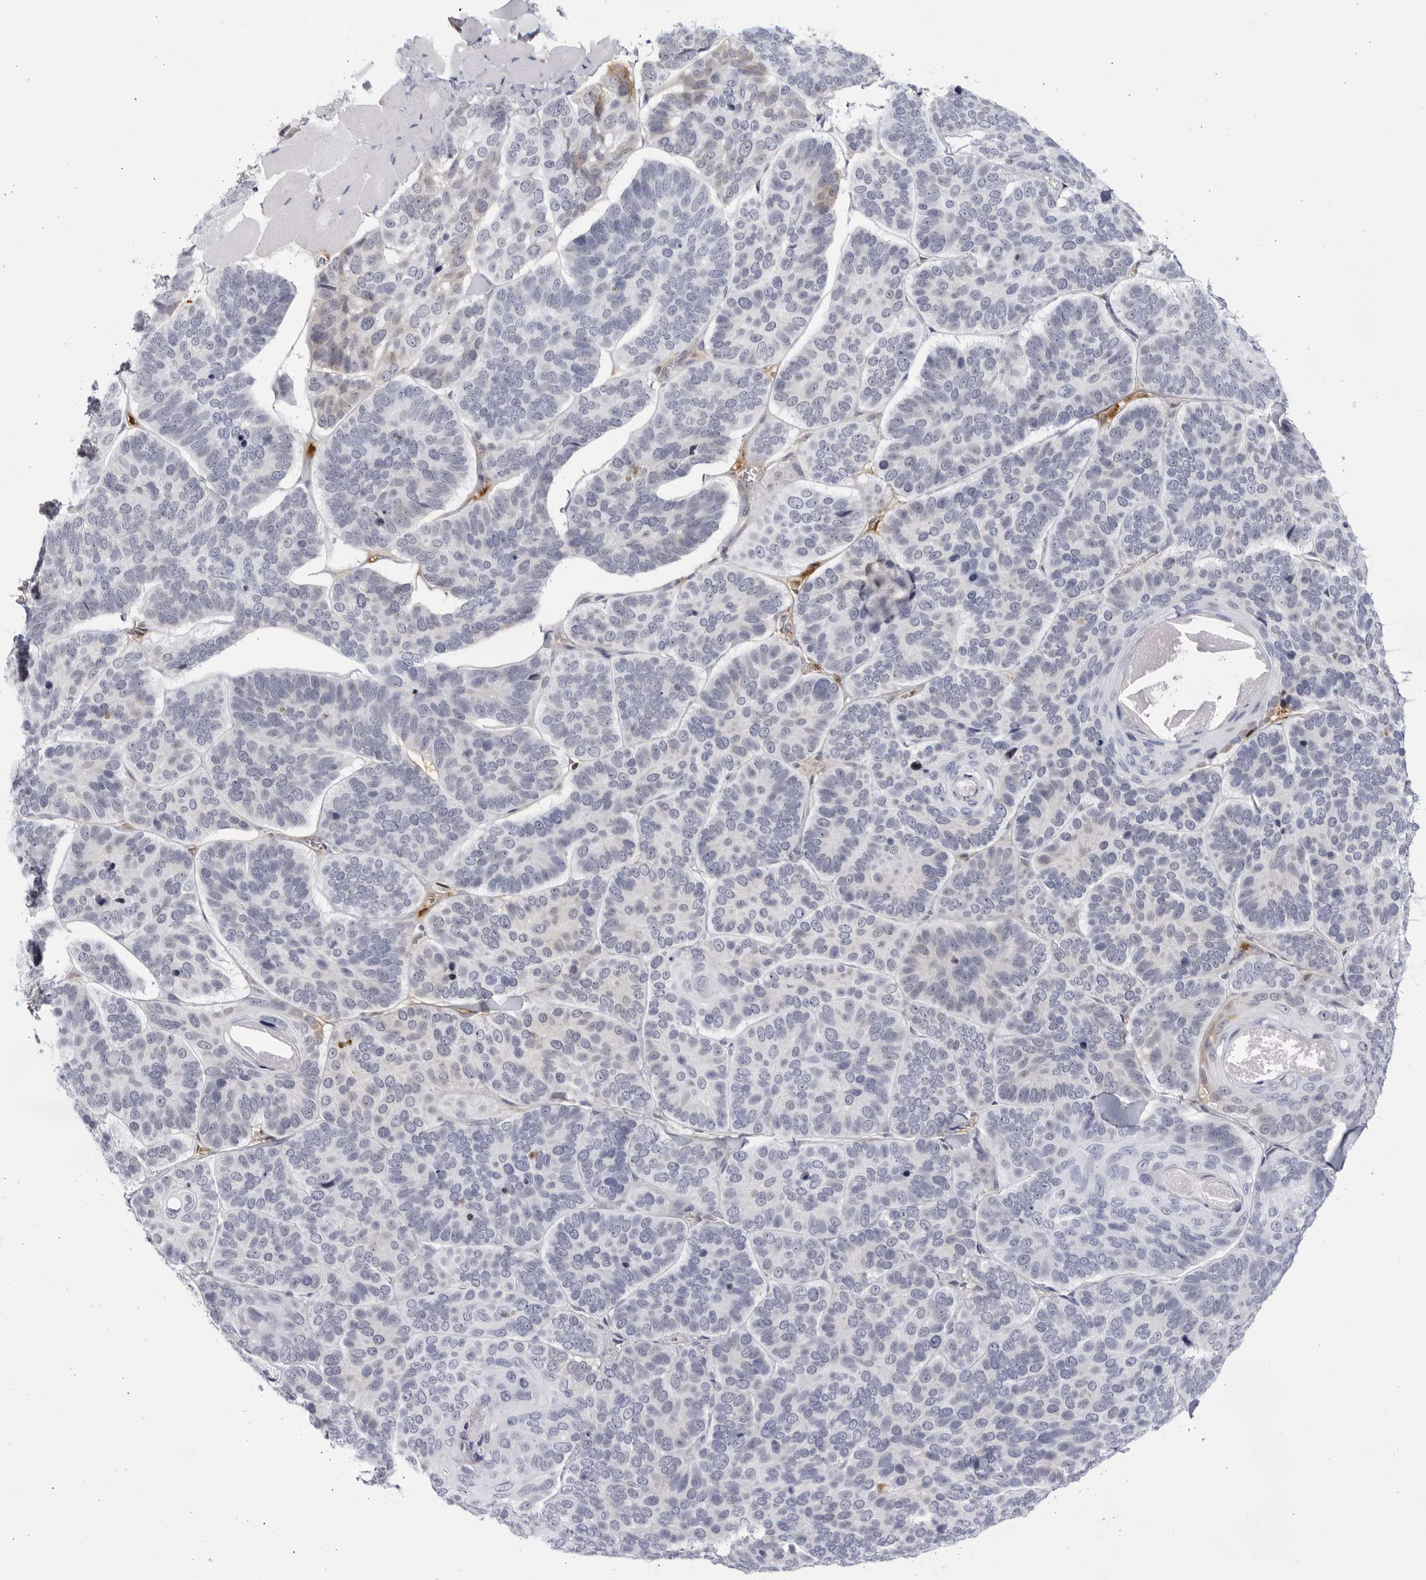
{"staining": {"intensity": "negative", "quantity": "none", "location": "none"}, "tissue": "skin cancer", "cell_type": "Tumor cells", "image_type": "cancer", "snomed": [{"axis": "morphology", "description": "Basal cell carcinoma"}, {"axis": "topography", "description": "Skin"}], "caption": "Basal cell carcinoma (skin) was stained to show a protein in brown. There is no significant staining in tumor cells.", "gene": "CNBD1", "patient": {"sex": "male", "age": 62}}